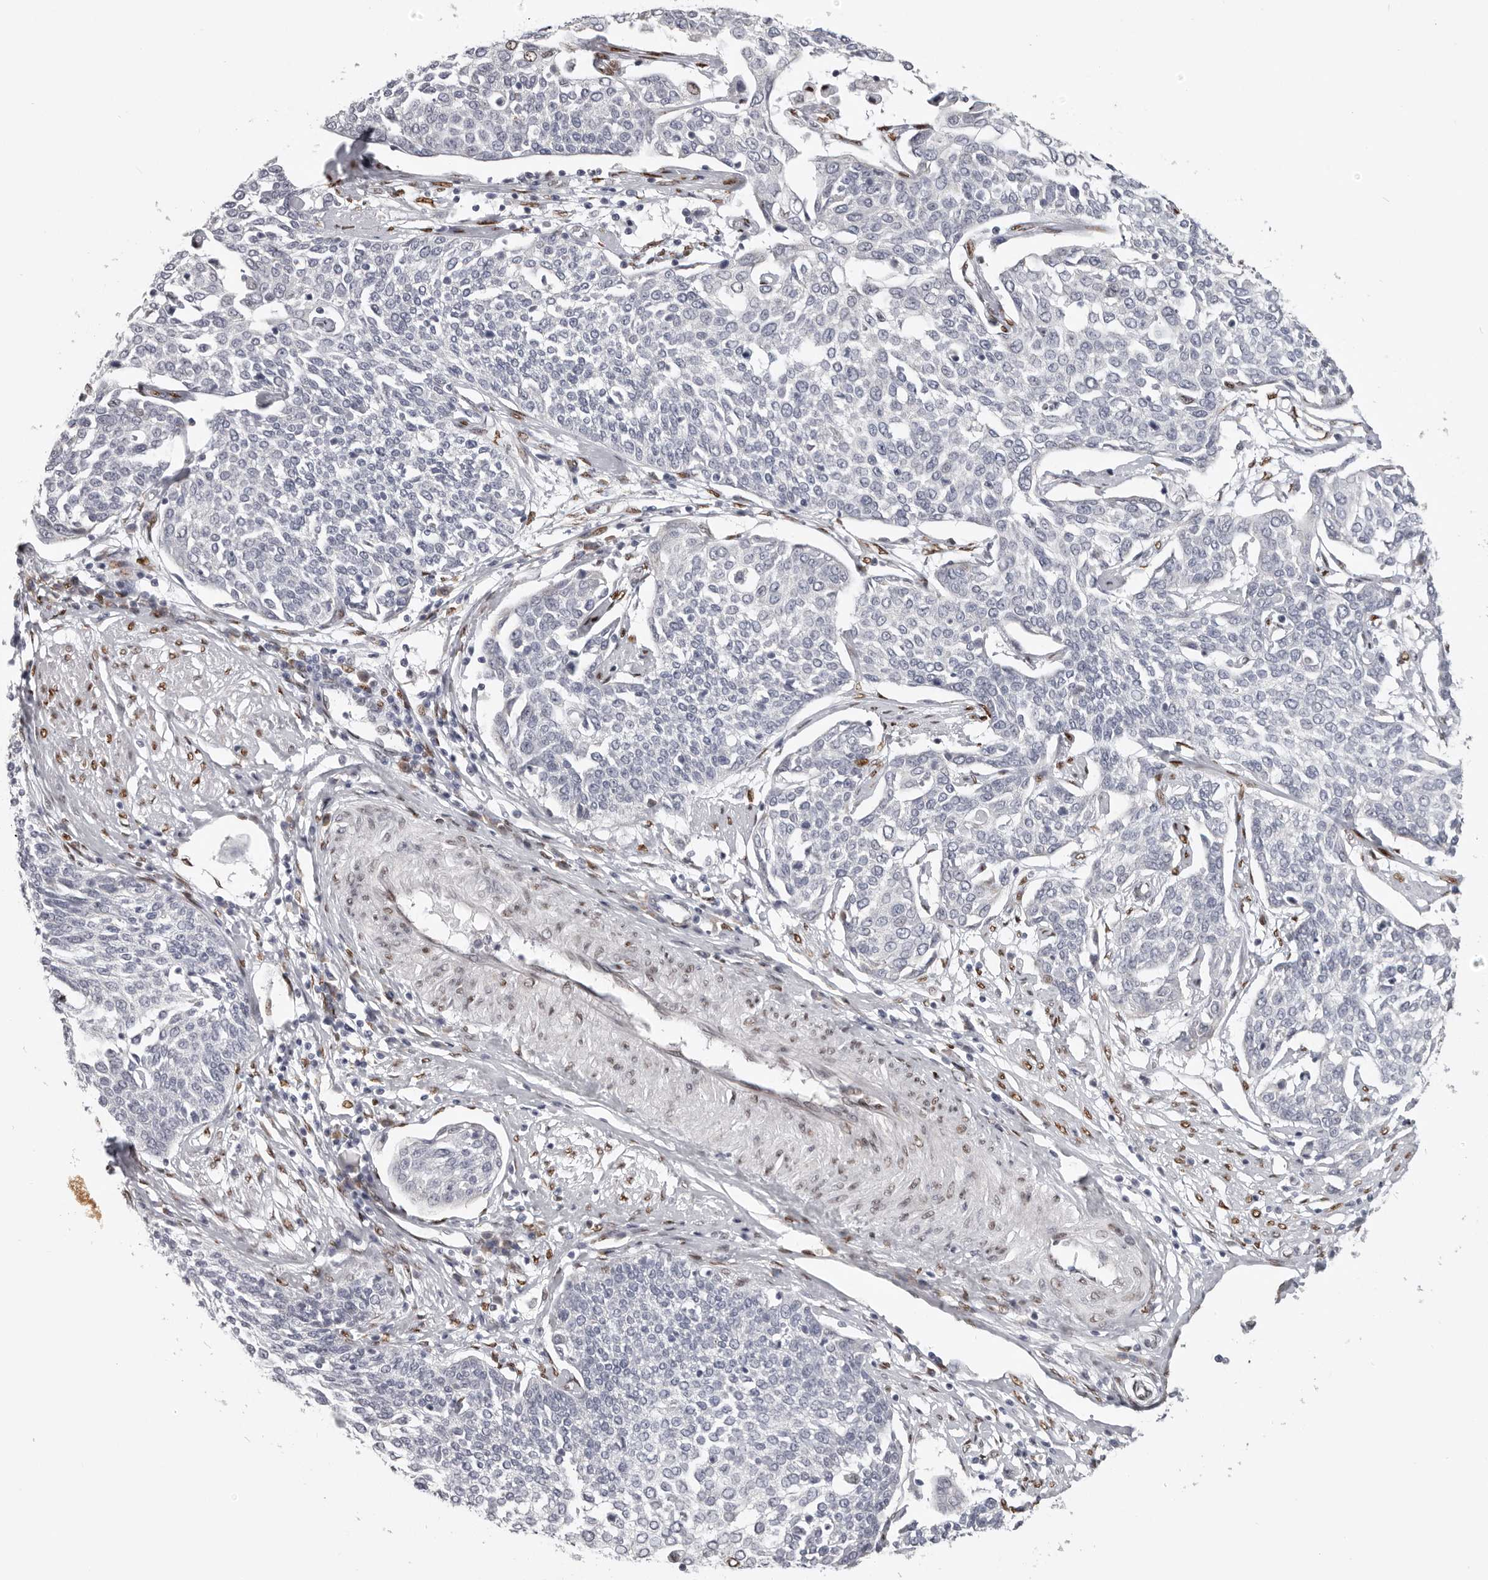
{"staining": {"intensity": "negative", "quantity": "none", "location": "none"}, "tissue": "cervical cancer", "cell_type": "Tumor cells", "image_type": "cancer", "snomed": [{"axis": "morphology", "description": "Squamous cell carcinoma, NOS"}, {"axis": "topography", "description": "Cervix"}], "caption": "Photomicrograph shows no protein positivity in tumor cells of cervical squamous cell carcinoma tissue.", "gene": "SRP19", "patient": {"sex": "female", "age": 34}}